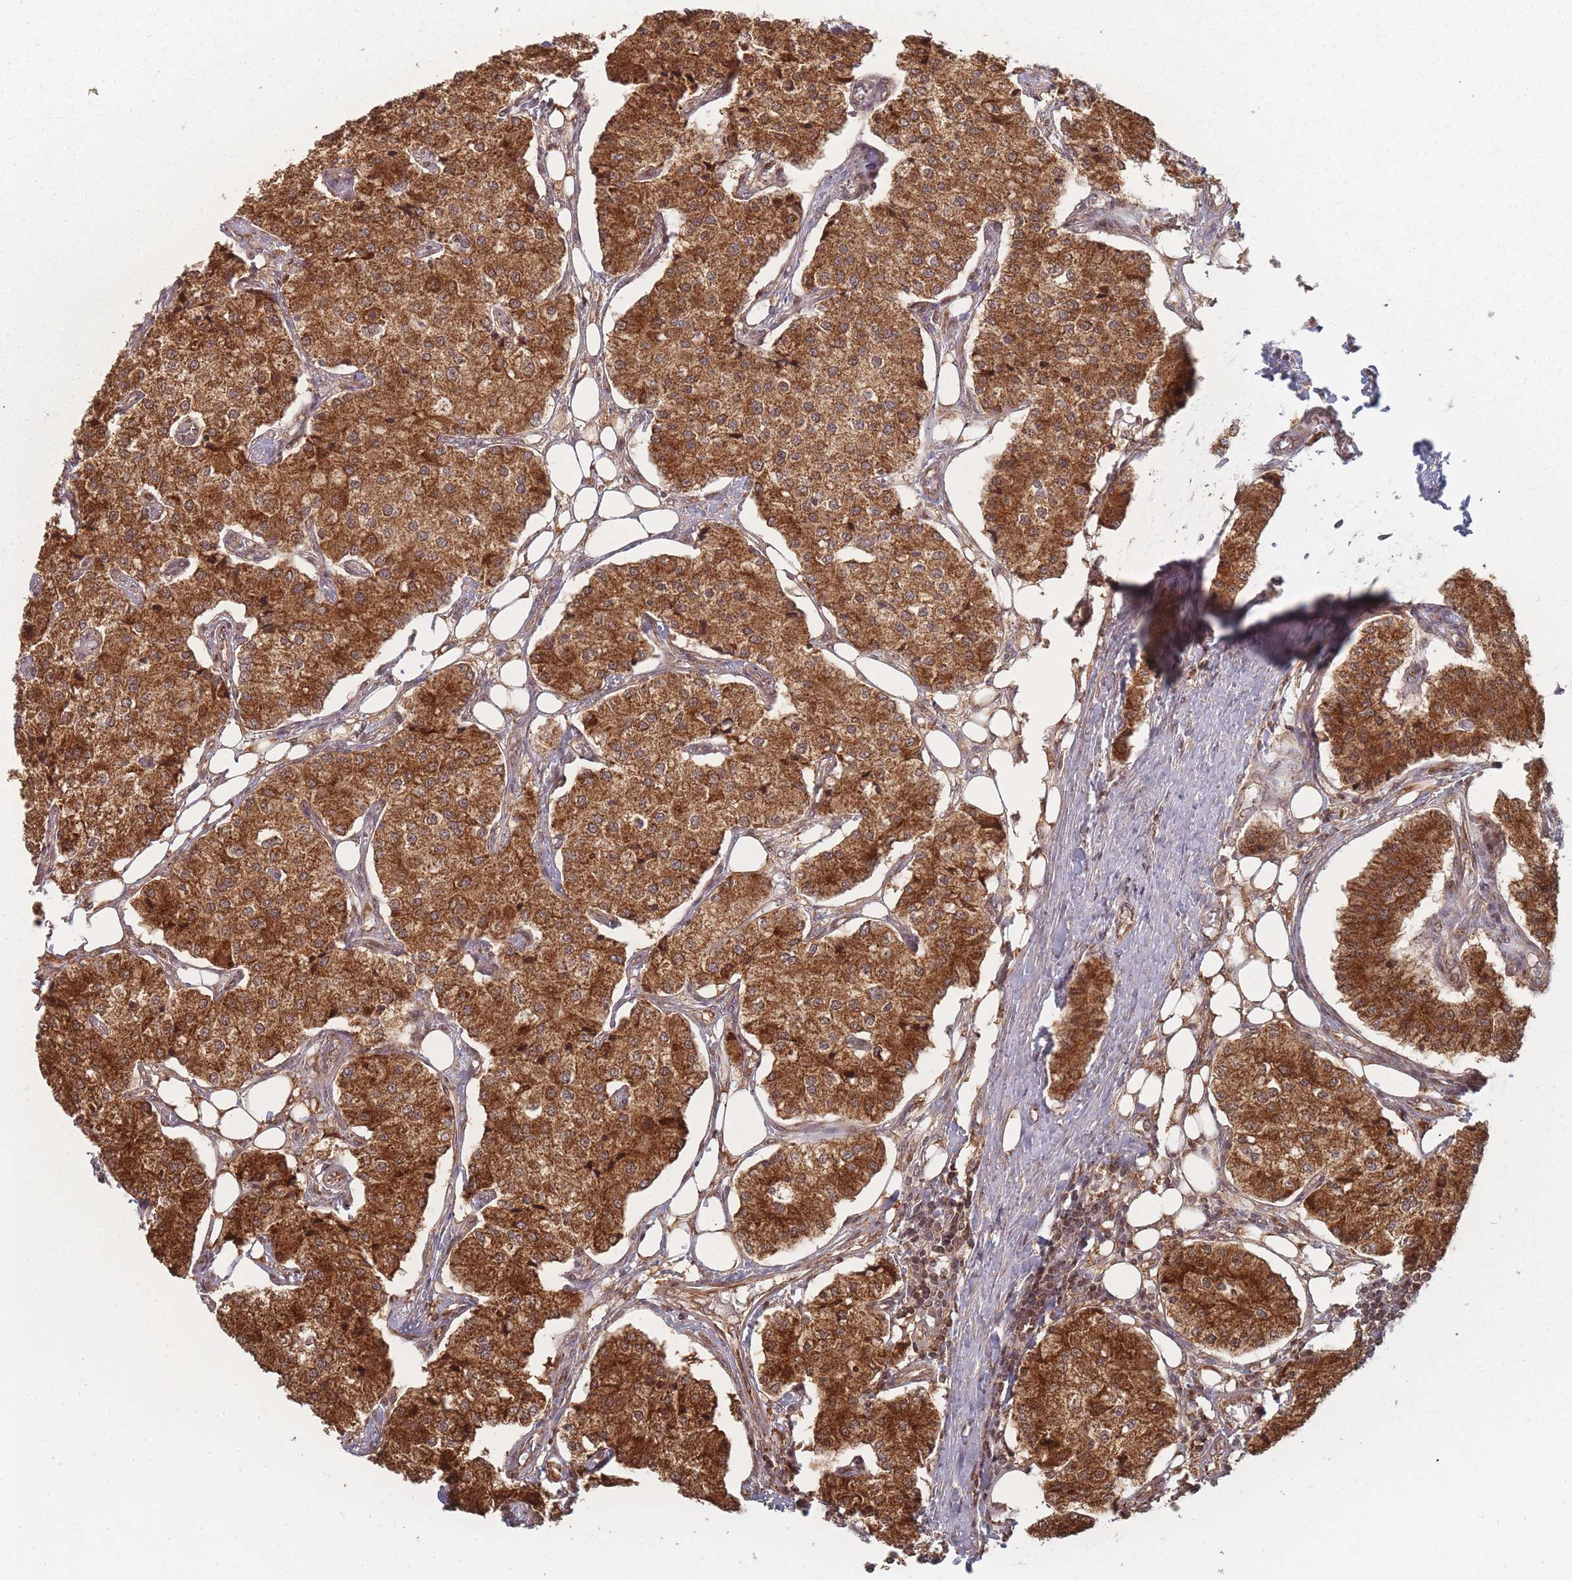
{"staining": {"intensity": "strong", "quantity": ">75%", "location": "cytoplasmic/membranous"}, "tissue": "carcinoid", "cell_type": "Tumor cells", "image_type": "cancer", "snomed": [{"axis": "morphology", "description": "Carcinoid, malignant, NOS"}, {"axis": "topography", "description": "Colon"}], "caption": "This image demonstrates immunohistochemistry staining of human malignant carcinoid, with high strong cytoplasmic/membranous positivity in about >75% of tumor cells.", "gene": "PSMB3", "patient": {"sex": "female", "age": 52}}